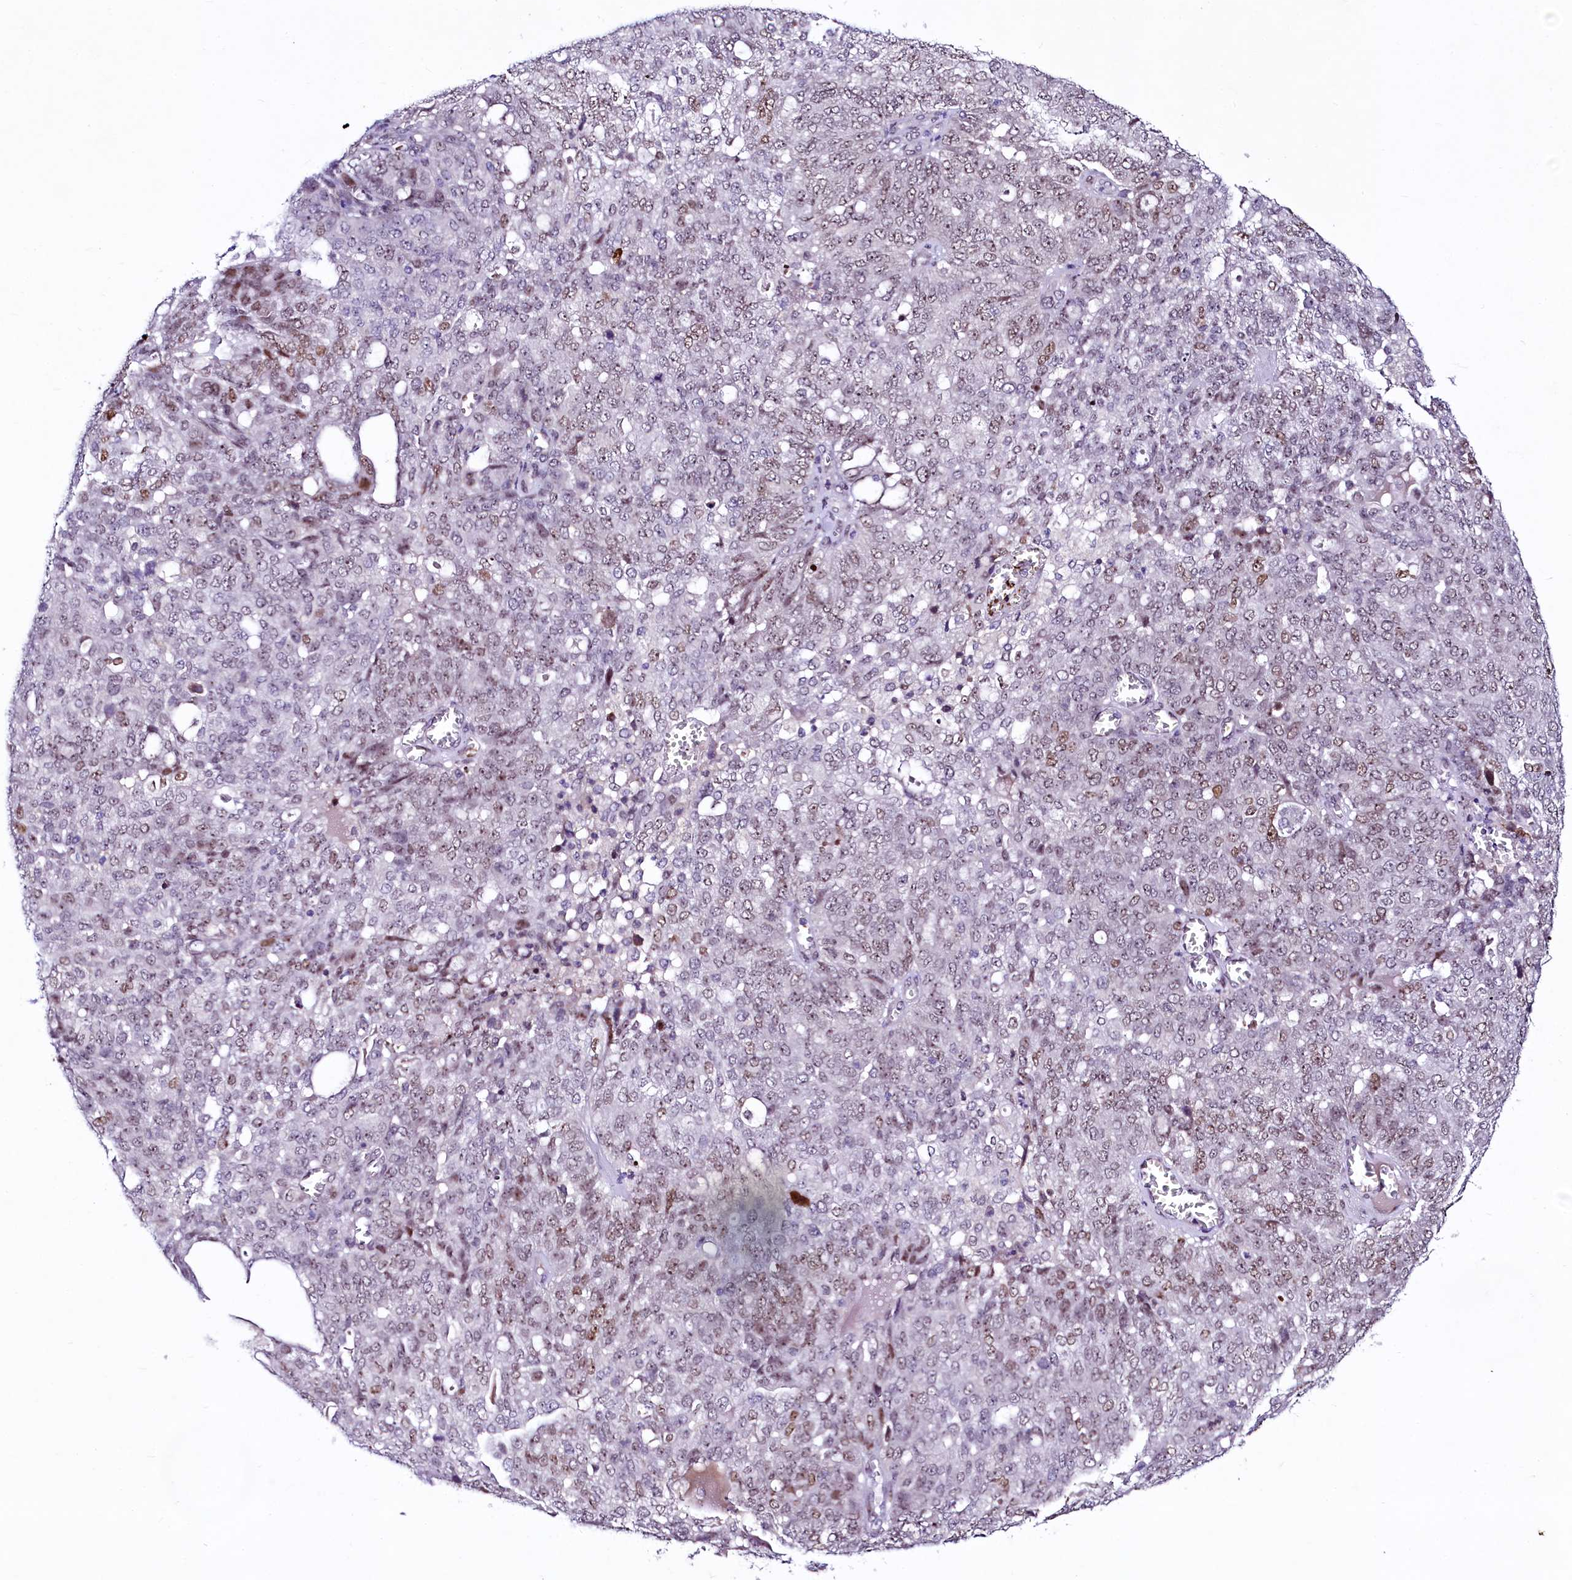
{"staining": {"intensity": "weak", "quantity": "25%-75%", "location": "nuclear"}, "tissue": "ovarian cancer", "cell_type": "Tumor cells", "image_type": "cancer", "snomed": [{"axis": "morphology", "description": "Cystadenocarcinoma, serous, NOS"}, {"axis": "topography", "description": "Soft tissue"}, {"axis": "topography", "description": "Ovary"}], "caption": "This is an image of immunohistochemistry (IHC) staining of ovarian serous cystadenocarcinoma, which shows weak staining in the nuclear of tumor cells.", "gene": "LEUTX", "patient": {"sex": "female", "age": 57}}